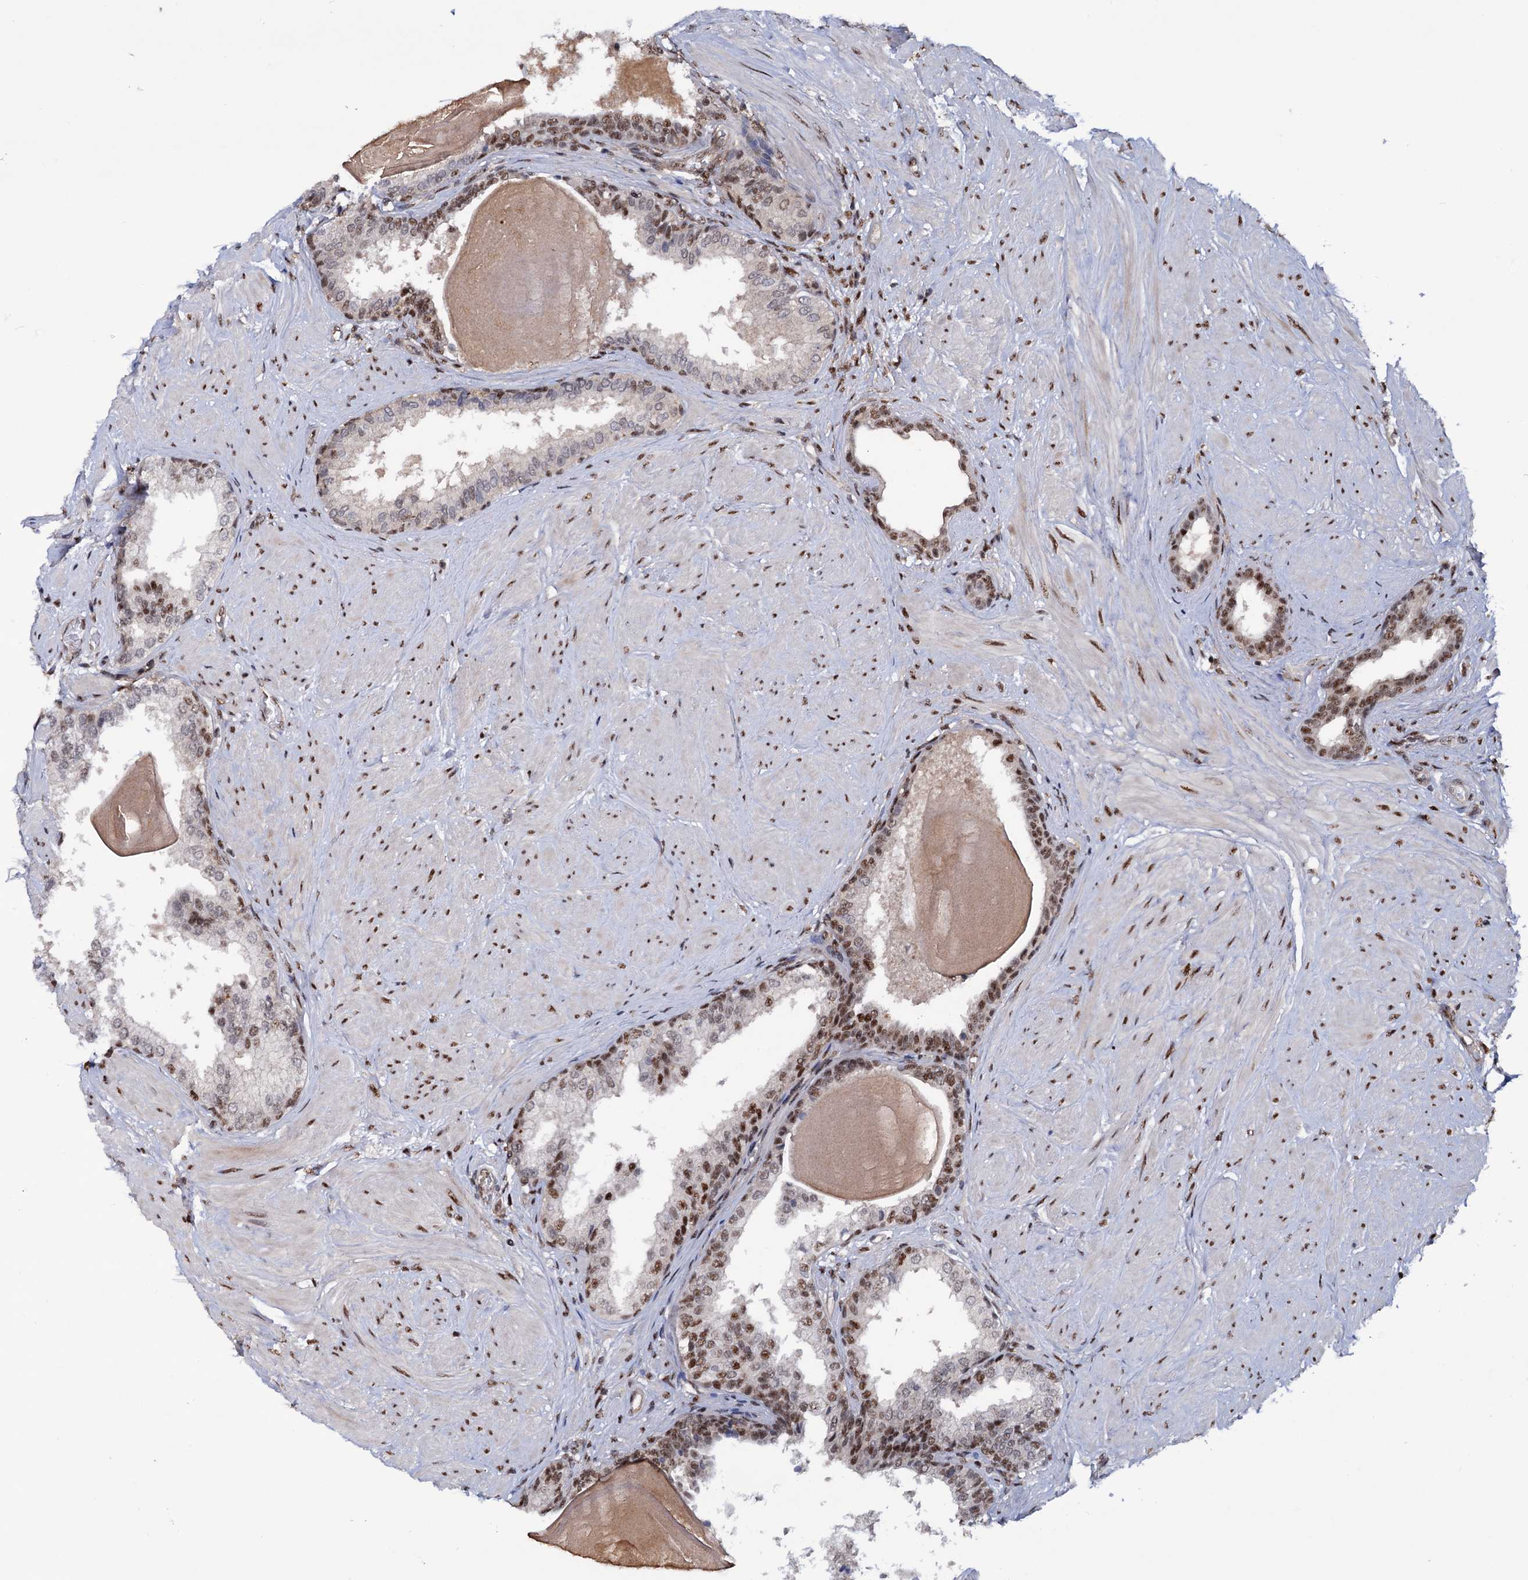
{"staining": {"intensity": "strong", "quantity": ">75%", "location": "nuclear"}, "tissue": "prostate", "cell_type": "Glandular cells", "image_type": "normal", "snomed": [{"axis": "morphology", "description": "Normal tissue, NOS"}, {"axis": "topography", "description": "Prostate"}], "caption": "This micrograph reveals immunohistochemistry (IHC) staining of benign human prostate, with high strong nuclear expression in about >75% of glandular cells.", "gene": "TBC1D12", "patient": {"sex": "male", "age": 48}}